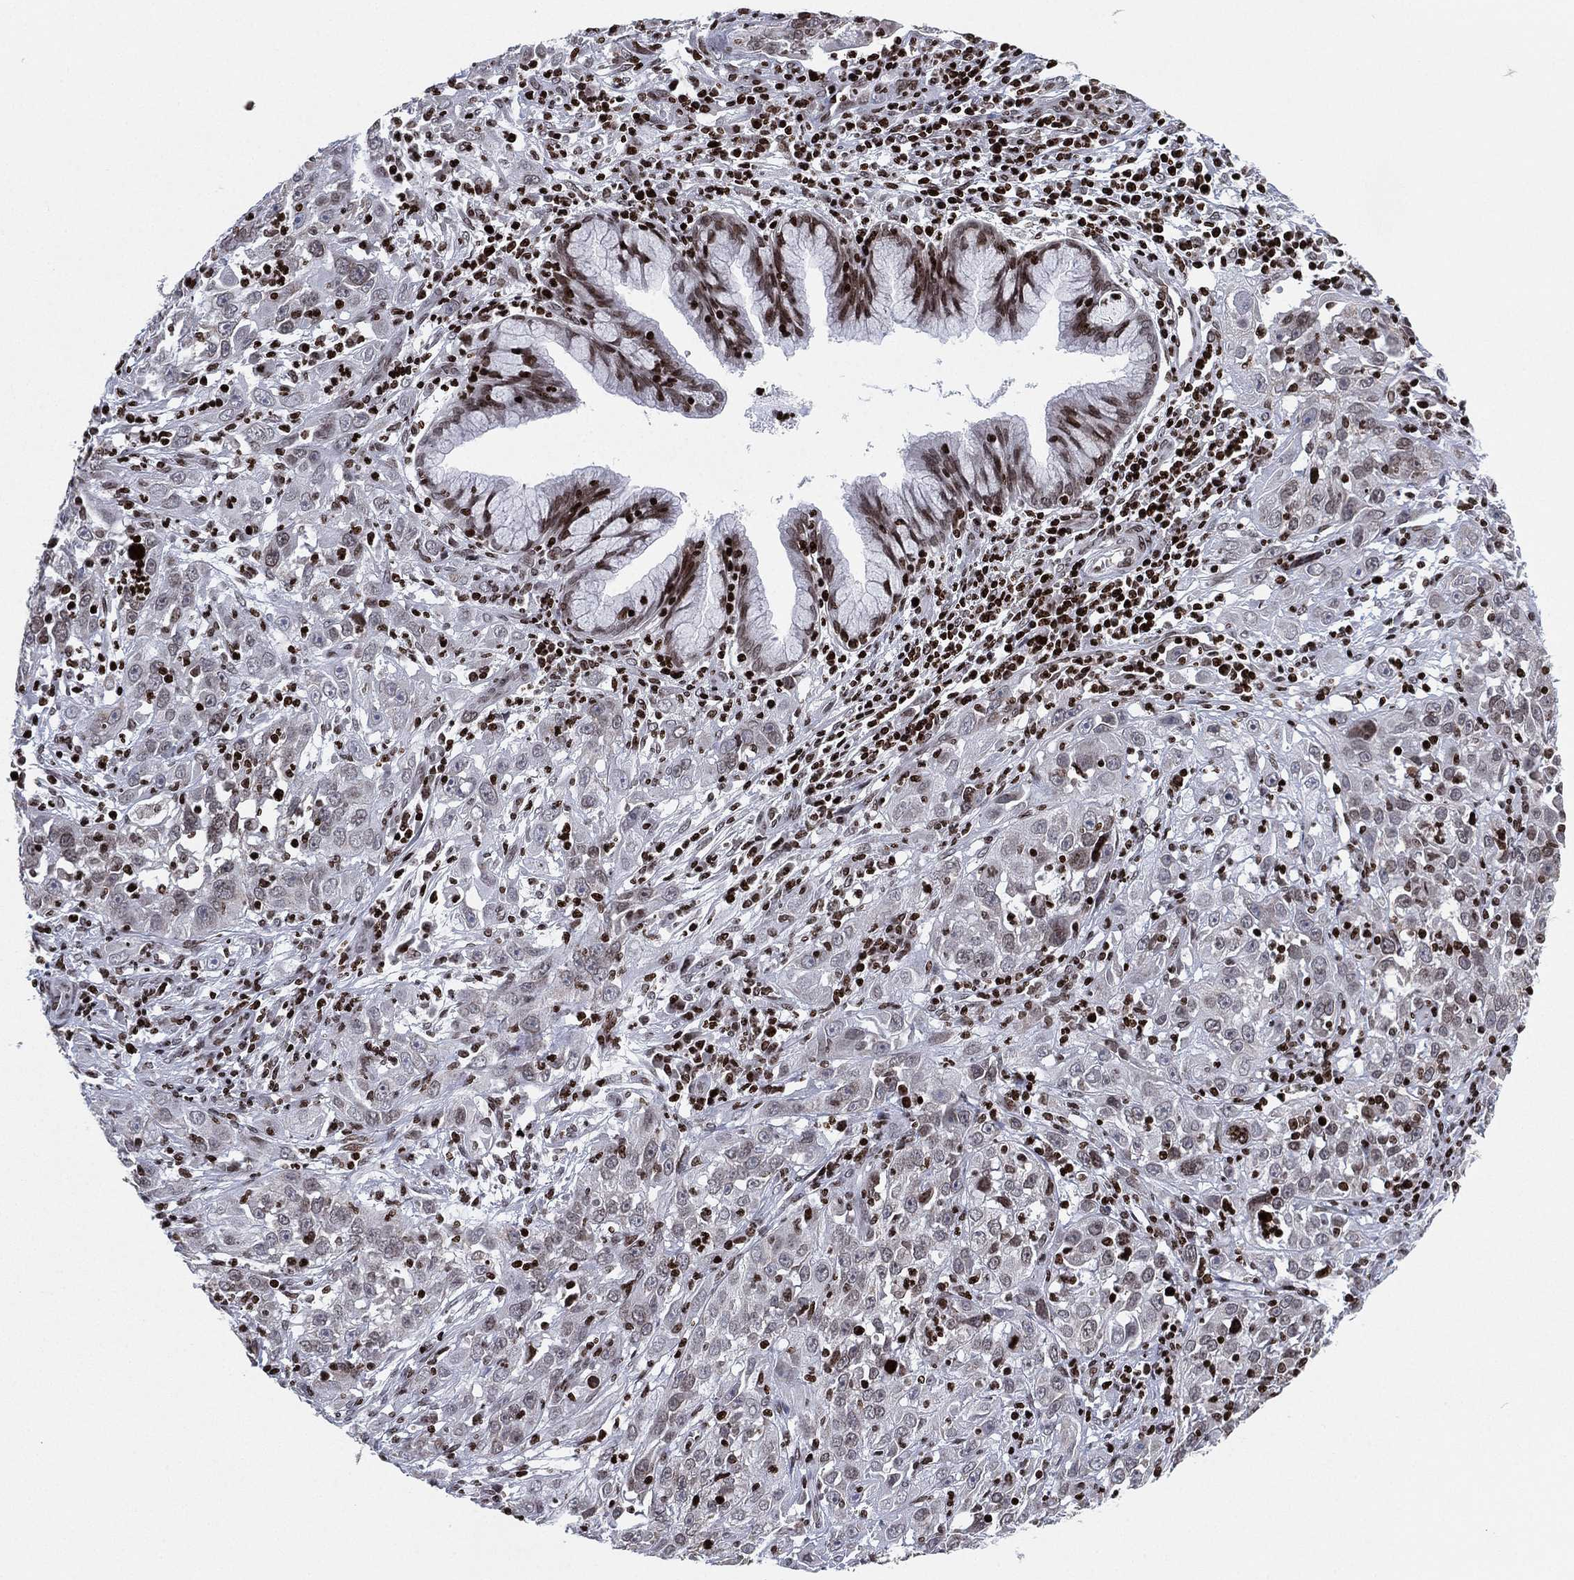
{"staining": {"intensity": "negative", "quantity": "none", "location": "none"}, "tissue": "cervical cancer", "cell_type": "Tumor cells", "image_type": "cancer", "snomed": [{"axis": "morphology", "description": "Squamous cell carcinoma, NOS"}, {"axis": "topography", "description": "Cervix"}], "caption": "Tumor cells show no significant positivity in cervical cancer (squamous cell carcinoma). The staining is performed using DAB (3,3'-diaminobenzidine) brown chromogen with nuclei counter-stained in using hematoxylin.", "gene": "MFSD14A", "patient": {"sex": "female", "age": 32}}